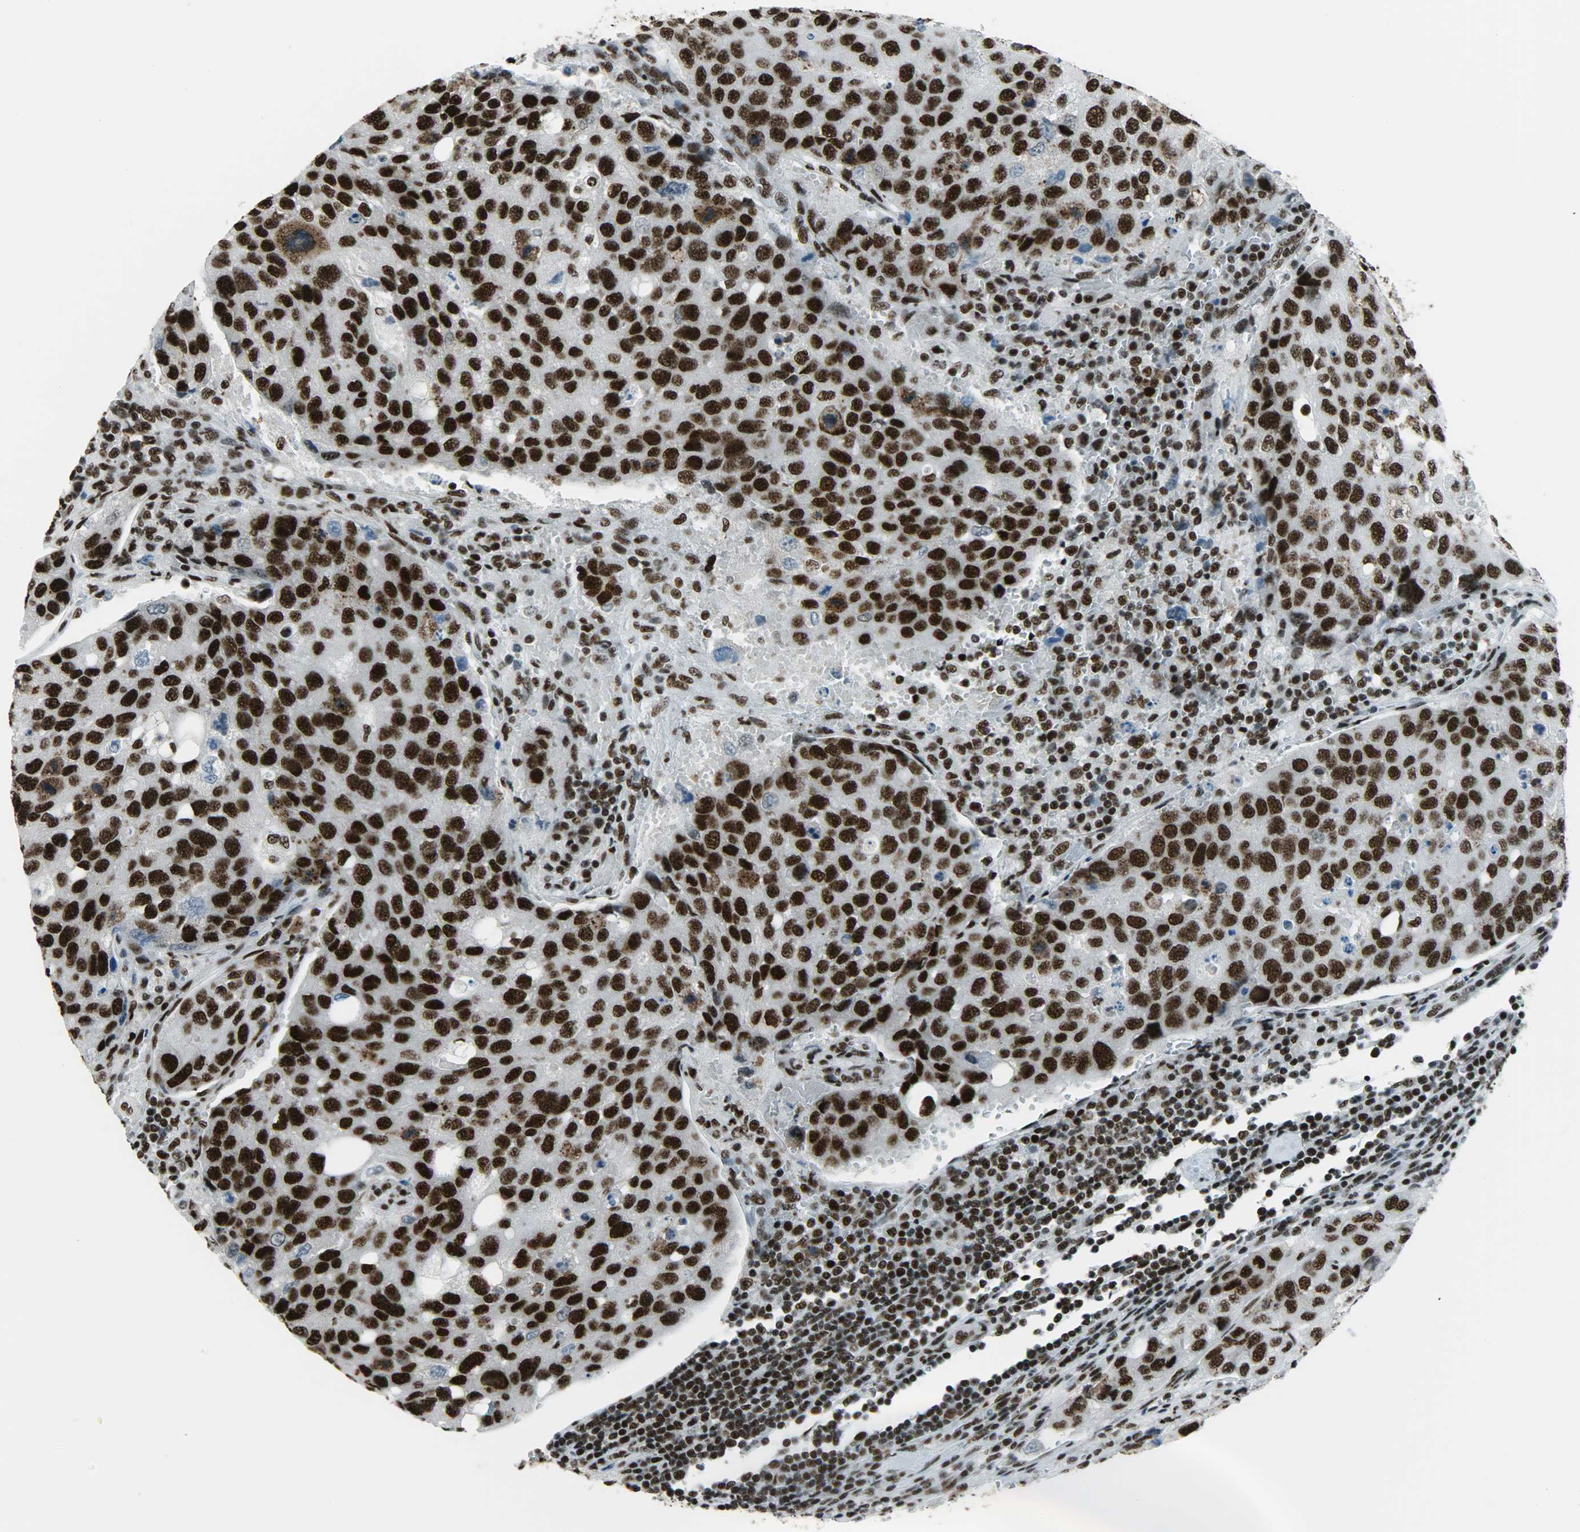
{"staining": {"intensity": "strong", "quantity": ">75%", "location": "nuclear"}, "tissue": "urothelial cancer", "cell_type": "Tumor cells", "image_type": "cancer", "snomed": [{"axis": "morphology", "description": "Urothelial carcinoma, High grade"}, {"axis": "topography", "description": "Lymph node"}, {"axis": "topography", "description": "Urinary bladder"}], "caption": "Tumor cells exhibit high levels of strong nuclear expression in approximately >75% of cells in high-grade urothelial carcinoma.", "gene": "SNRPA", "patient": {"sex": "male", "age": 51}}